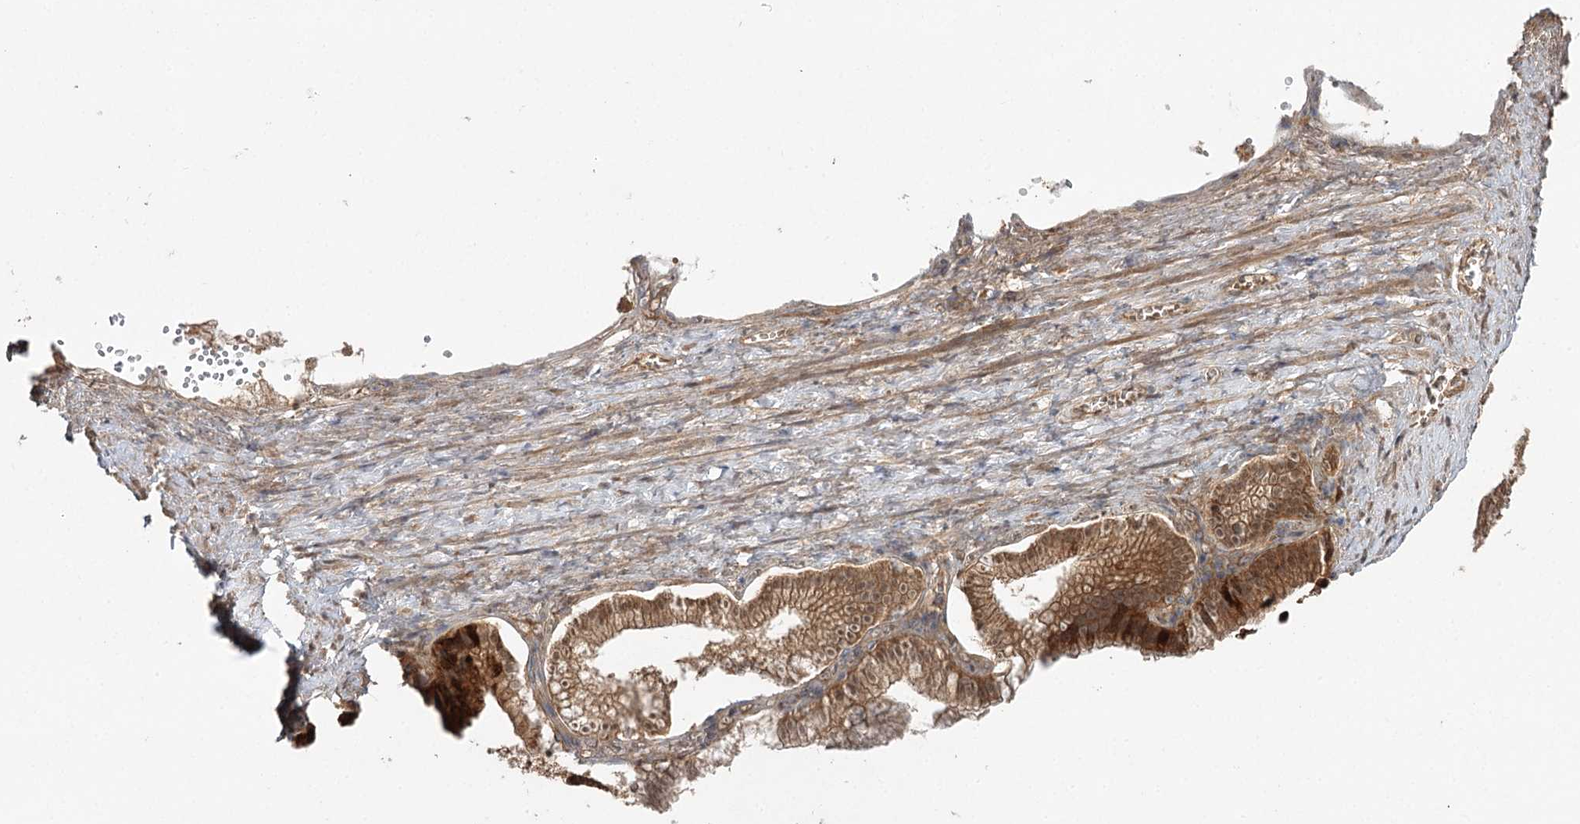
{"staining": {"intensity": "moderate", "quantity": "25%-75%", "location": "cytoplasmic/membranous"}, "tissue": "adipose tissue", "cell_type": "Adipocytes", "image_type": "normal", "snomed": [{"axis": "morphology", "description": "Normal tissue, NOS"}, {"axis": "topography", "description": "Gallbladder"}, {"axis": "topography", "description": "Peripheral nerve tissue"}], "caption": "This image demonstrates immunohistochemistry (IHC) staining of unremarkable human adipose tissue, with medium moderate cytoplasmic/membranous expression in about 25%-75% of adipocytes.", "gene": "APH1A", "patient": {"sex": "male", "age": 38}}